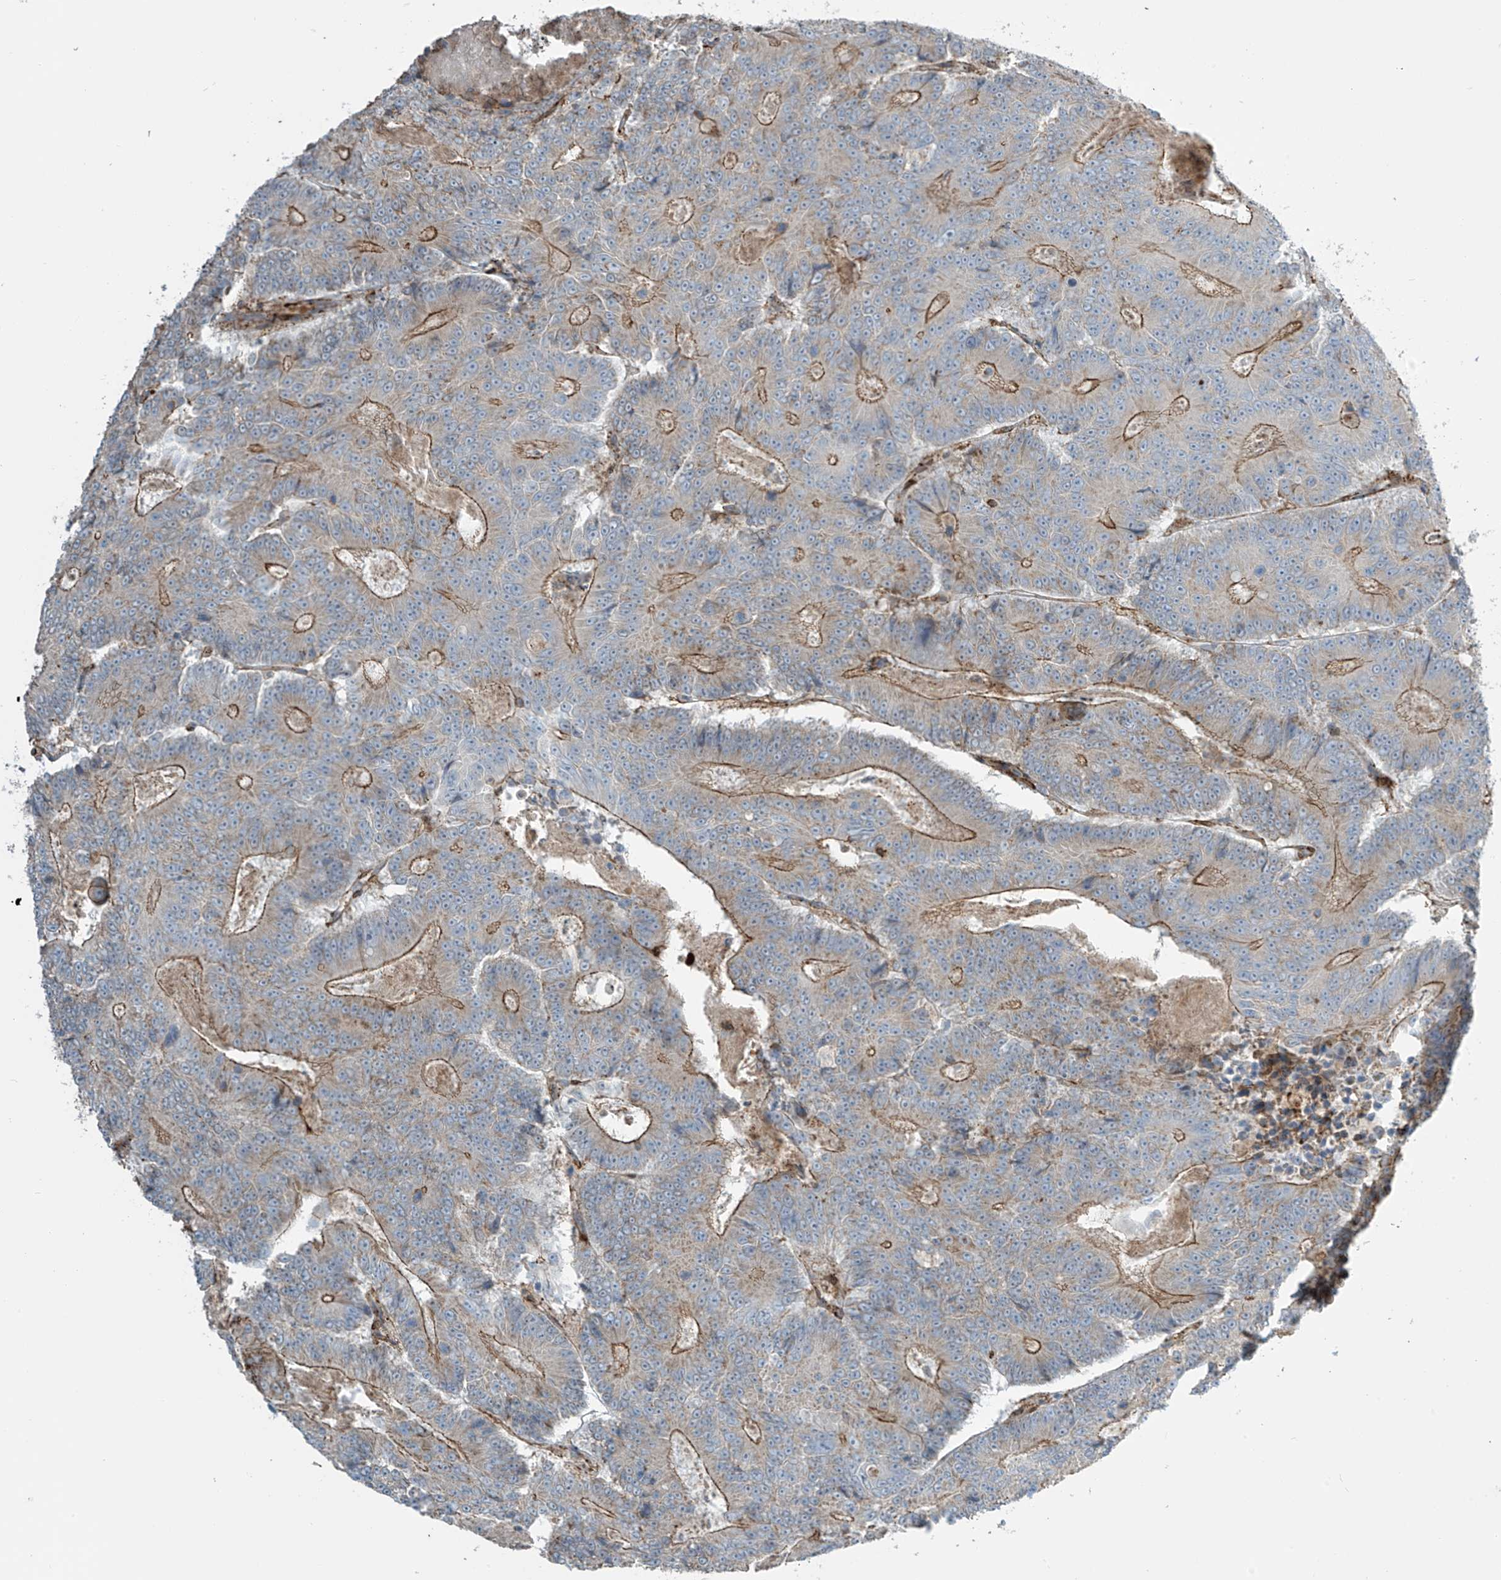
{"staining": {"intensity": "strong", "quantity": "25%-75%", "location": "cytoplasmic/membranous"}, "tissue": "colorectal cancer", "cell_type": "Tumor cells", "image_type": "cancer", "snomed": [{"axis": "morphology", "description": "Adenocarcinoma, NOS"}, {"axis": "topography", "description": "Colon"}], "caption": "A brown stain labels strong cytoplasmic/membranous expression of a protein in colorectal cancer tumor cells.", "gene": "SLC9A2", "patient": {"sex": "male", "age": 83}}